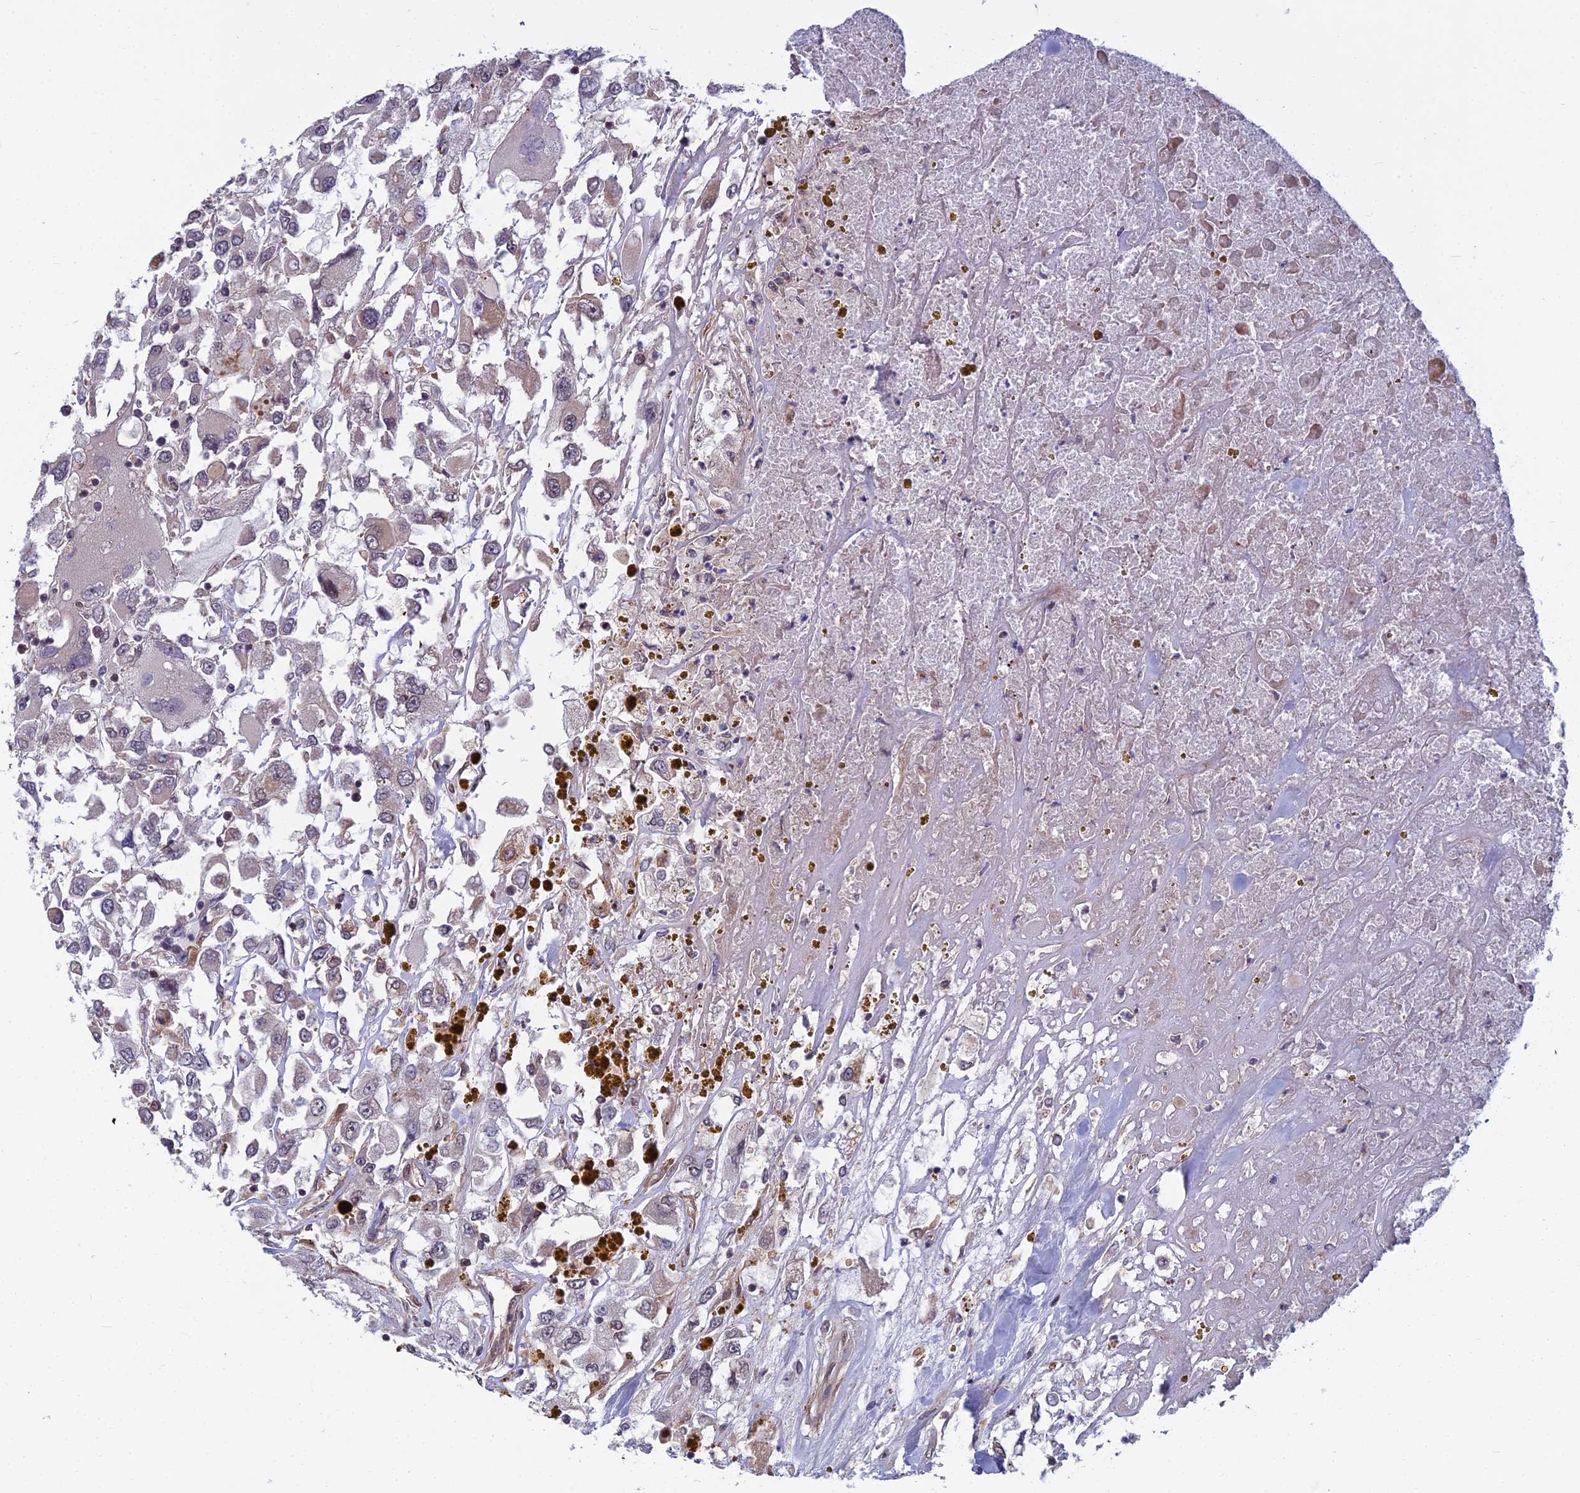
{"staining": {"intensity": "weak", "quantity": "<25%", "location": "cytoplasmic/membranous"}, "tissue": "renal cancer", "cell_type": "Tumor cells", "image_type": "cancer", "snomed": [{"axis": "morphology", "description": "Adenocarcinoma, NOS"}, {"axis": "topography", "description": "Kidney"}], "caption": "IHC of renal adenocarcinoma demonstrates no staining in tumor cells.", "gene": "COMMD2", "patient": {"sex": "female", "age": 52}}